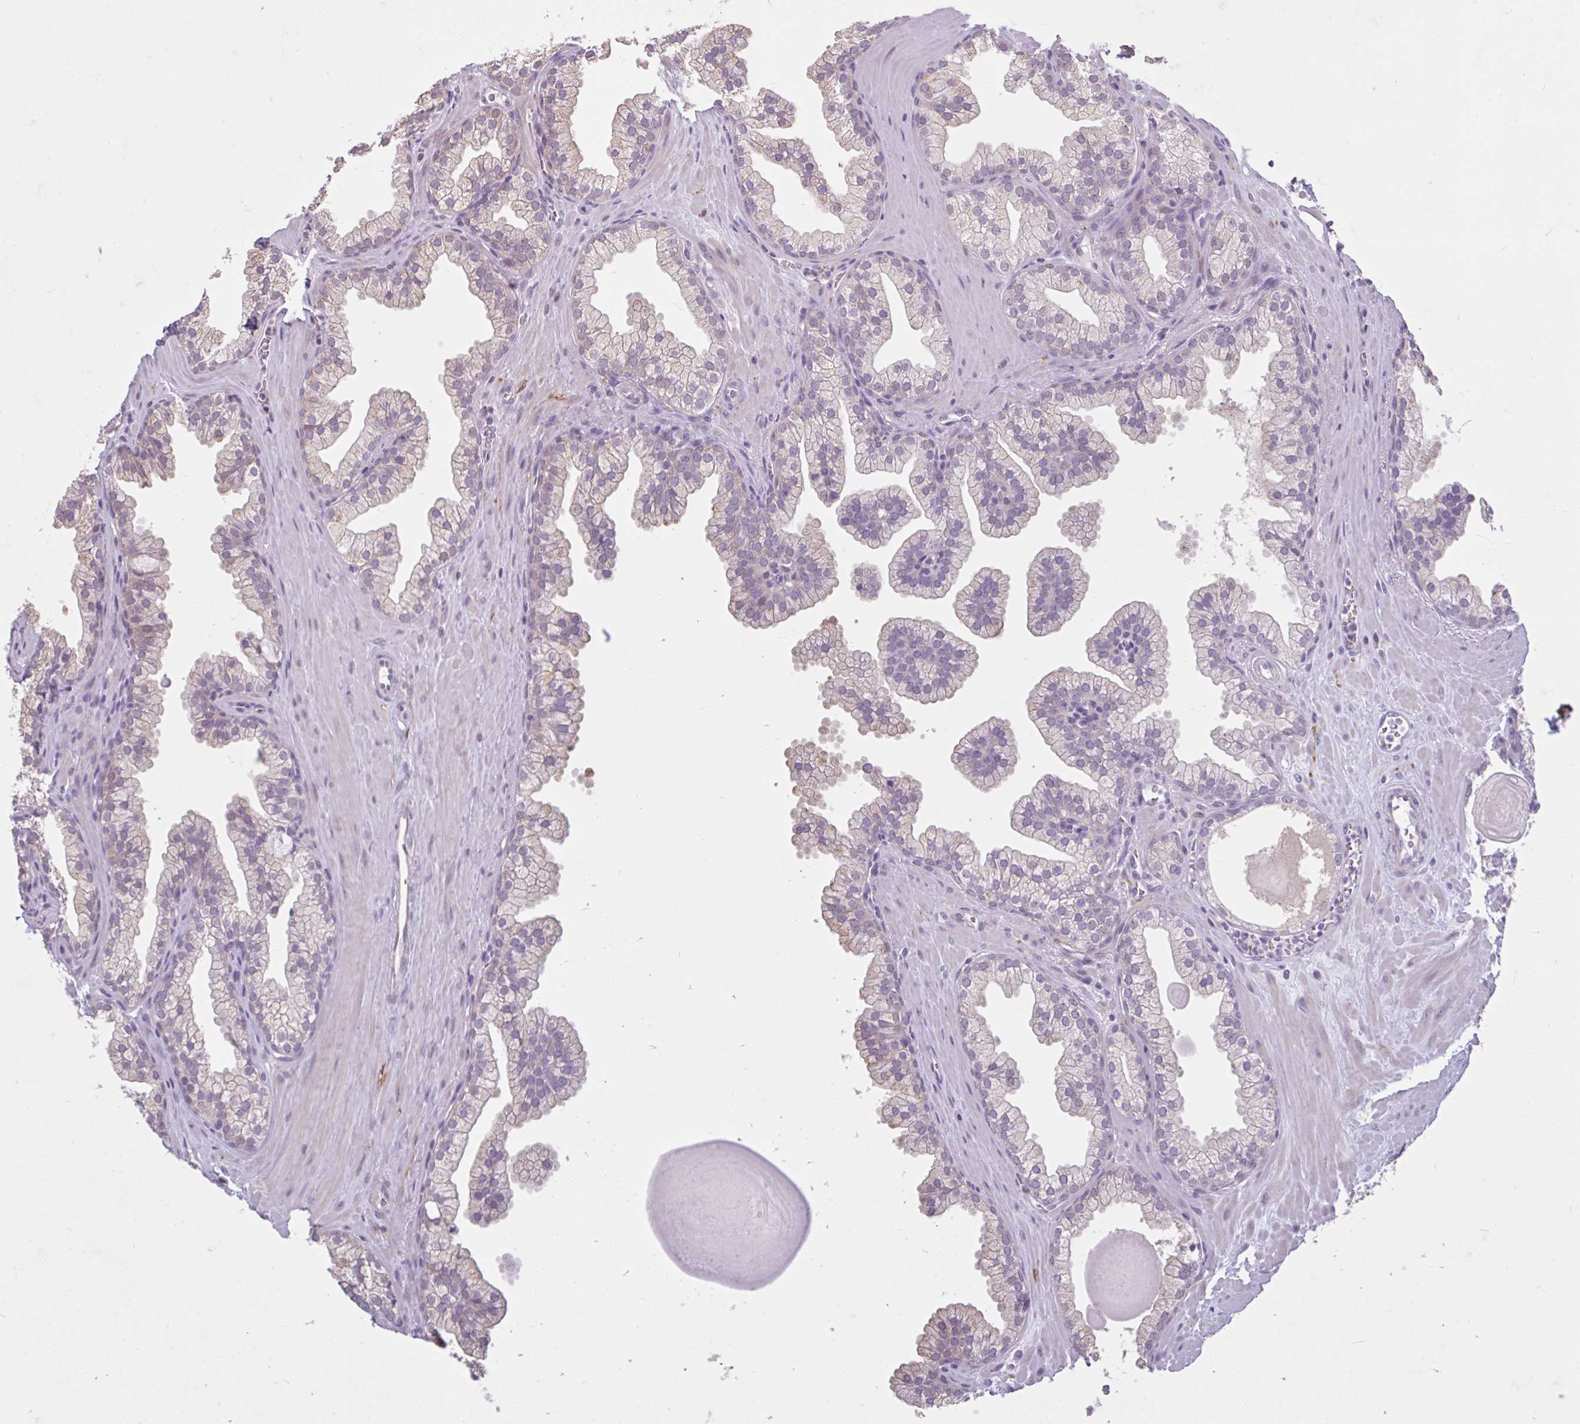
{"staining": {"intensity": "weak", "quantity": "<25%", "location": "cytoplasmic/membranous"}, "tissue": "prostate", "cell_type": "Glandular cells", "image_type": "normal", "snomed": [{"axis": "morphology", "description": "Normal tissue, NOS"}, {"axis": "topography", "description": "Prostate"}, {"axis": "topography", "description": "Peripheral nerve tissue"}], "caption": "Immunohistochemical staining of benign prostate reveals no significant positivity in glandular cells.", "gene": "CDH19", "patient": {"sex": "male", "age": 61}}